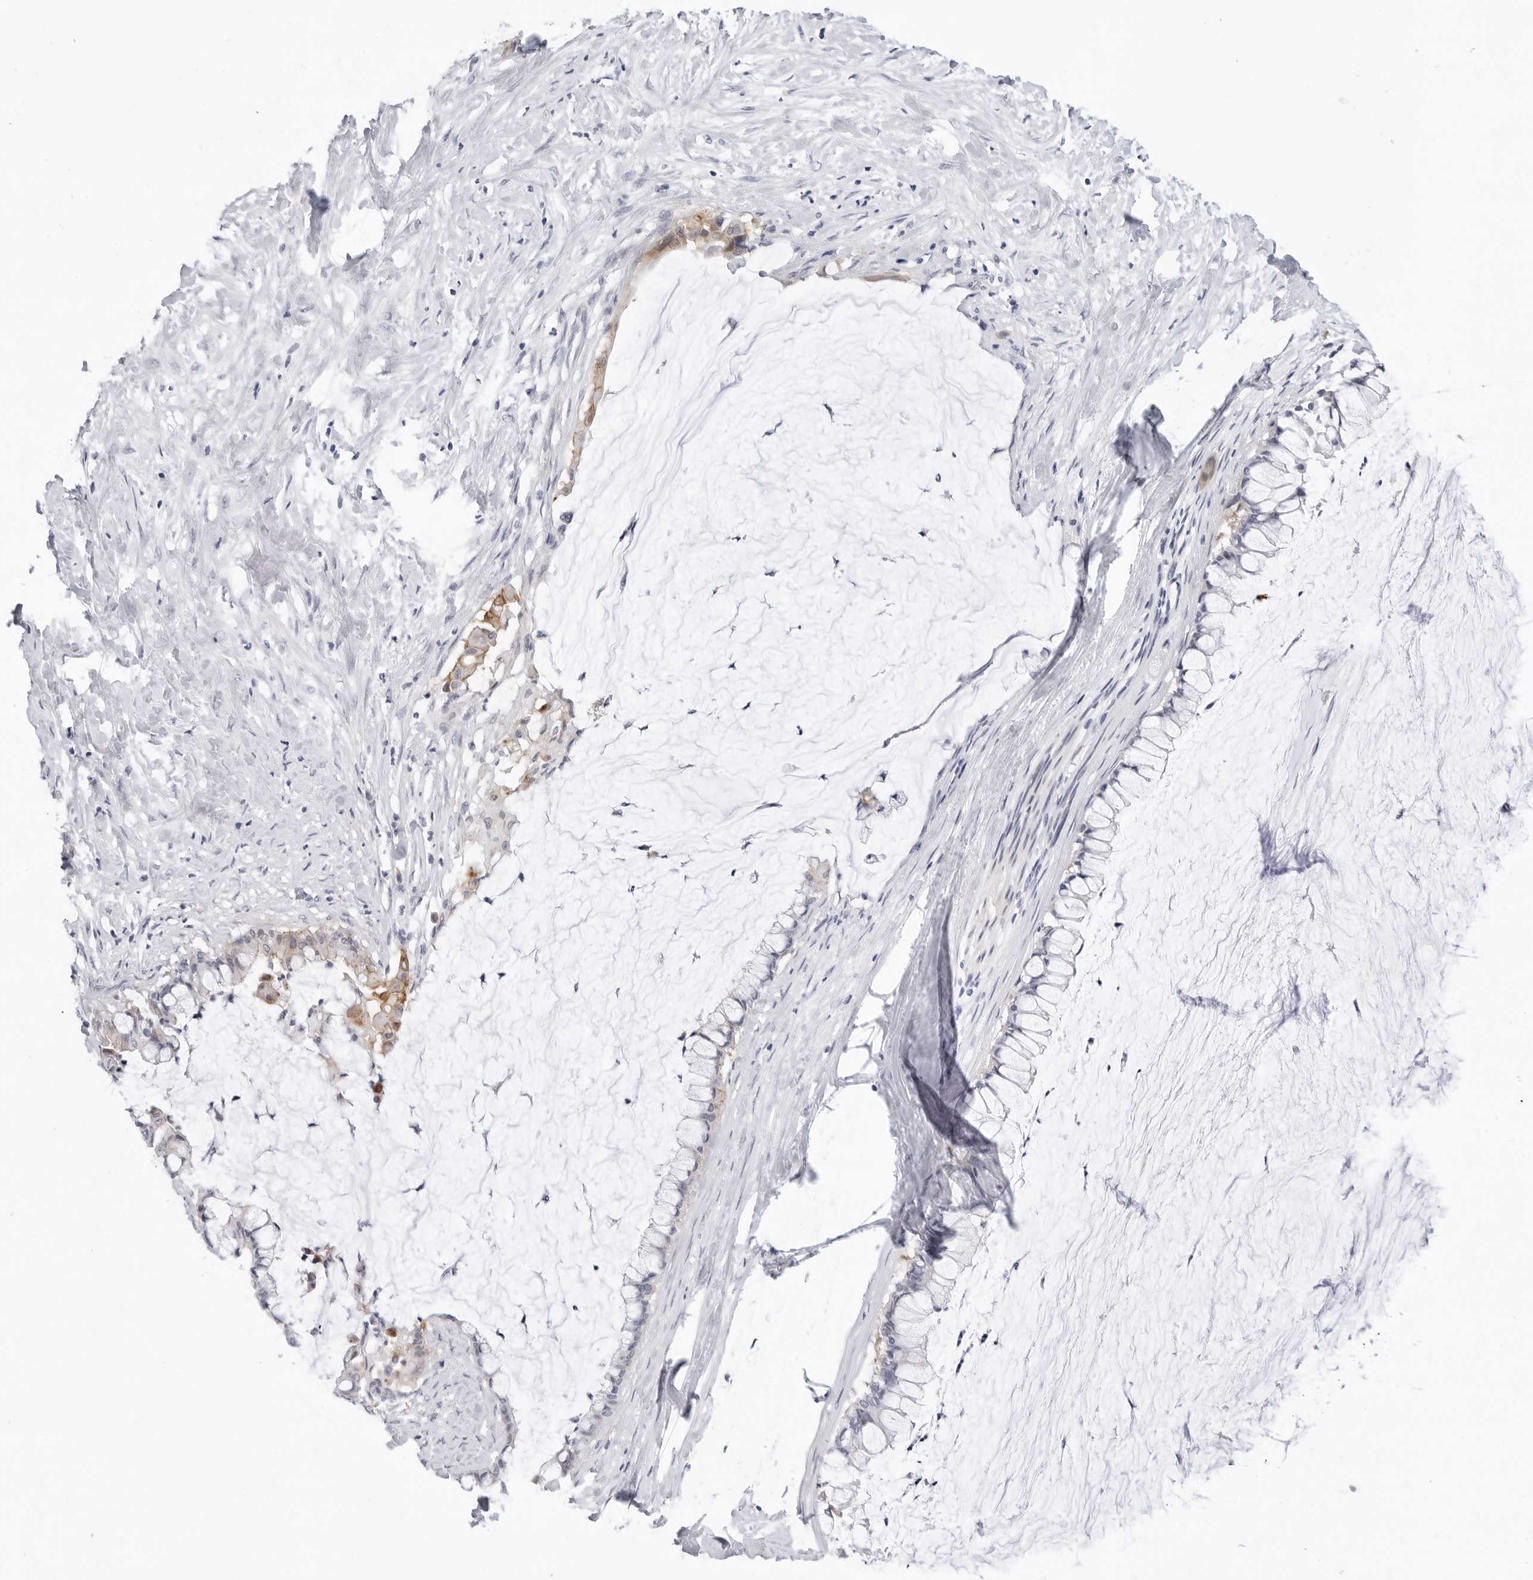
{"staining": {"intensity": "weak", "quantity": "25%-75%", "location": "cytoplasmic/membranous"}, "tissue": "pancreatic cancer", "cell_type": "Tumor cells", "image_type": "cancer", "snomed": [{"axis": "morphology", "description": "Adenocarcinoma, NOS"}, {"axis": "topography", "description": "Pancreas"}], "caption": "Immunohistochemical staining of human pancreatic cancer reveals low levels of weak cytoplasmic/membranous staining in about 25%-75% of tumor cells.", "gene": "SLC19A1", "patient": {"sex": "male", "age": 41}}